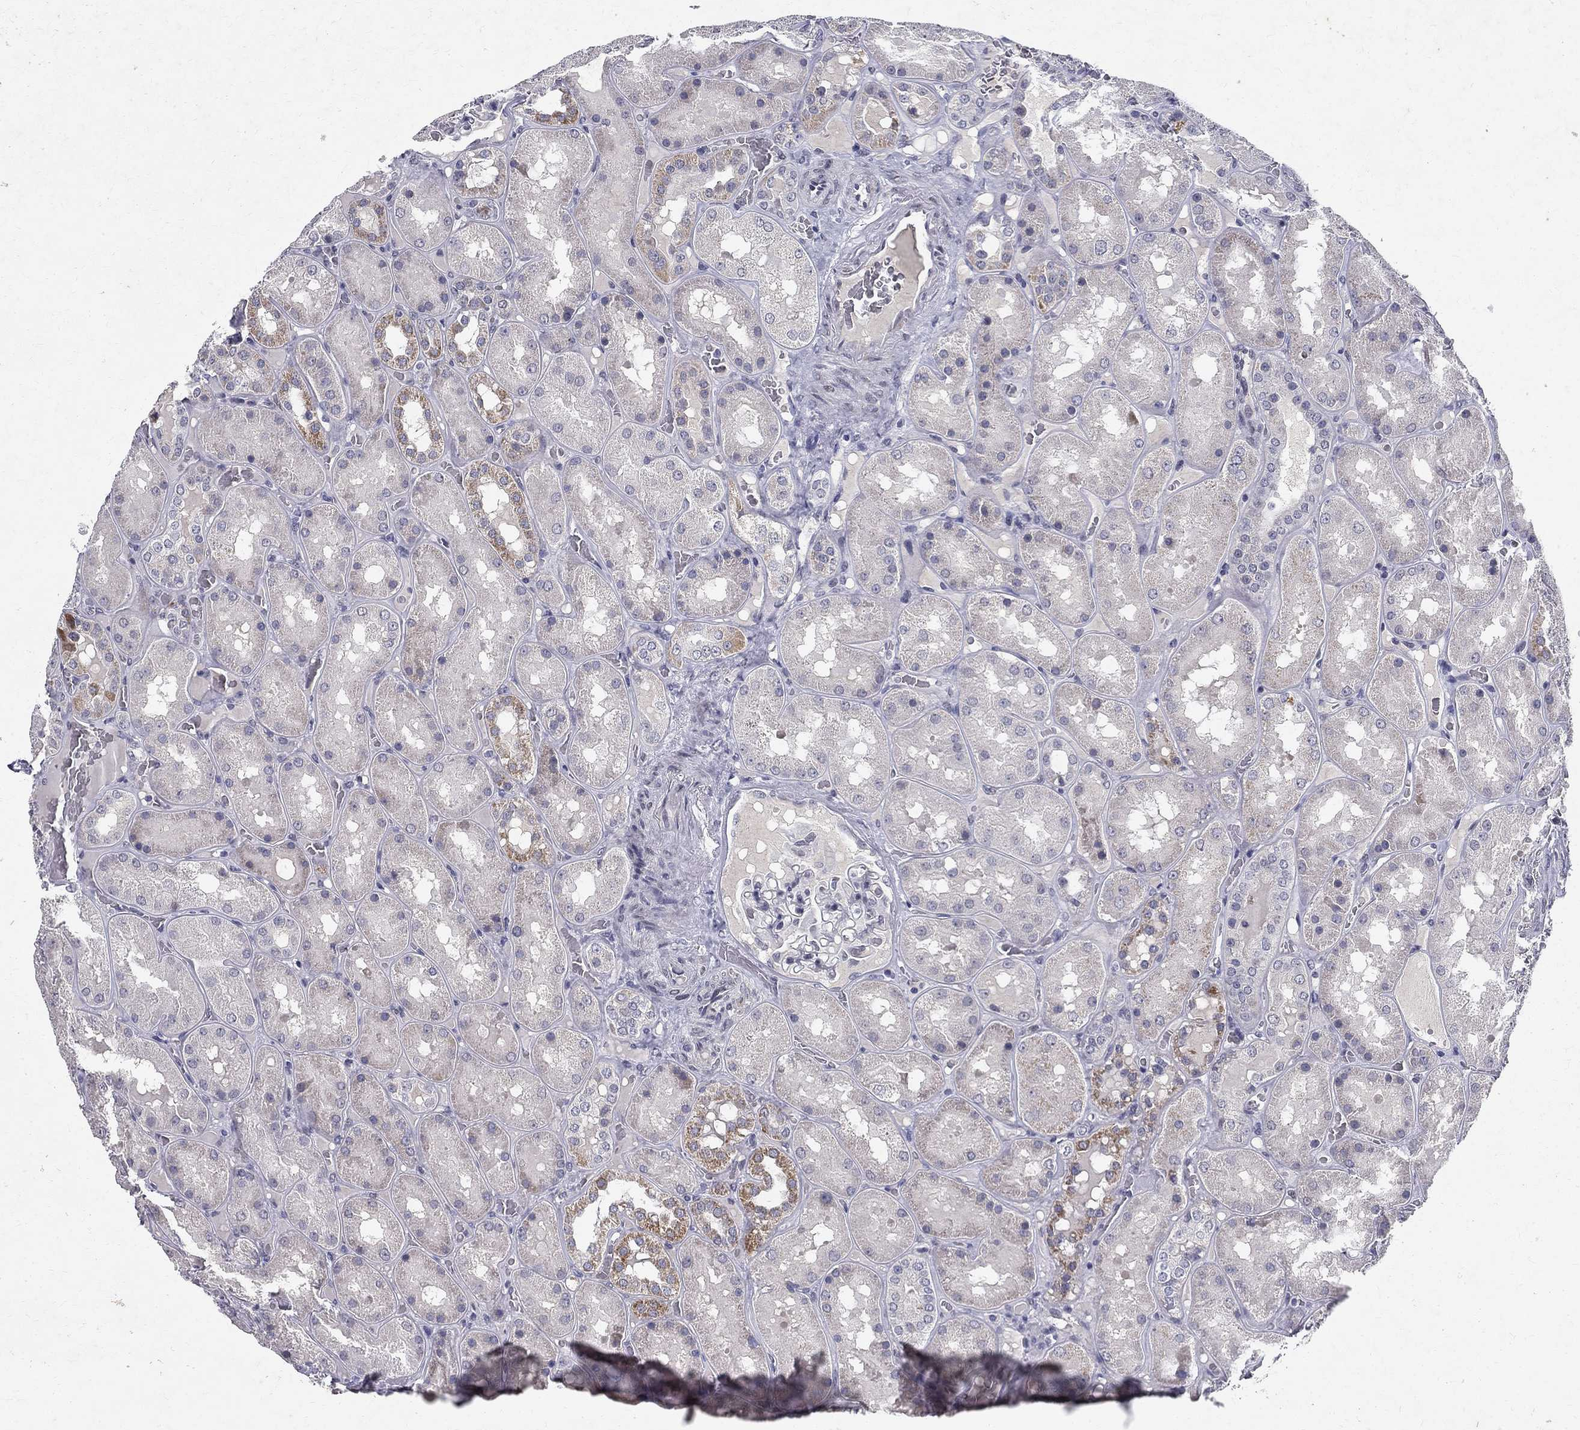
{"staining": {"intensity": "negative", "quantity": "none", "location": "none"}, "tissue": "kidney", "cell_type": "Cells in glomeruli", "image_type": "normal", "snomed": [{"axis": "morphology", "description": "Normal tissue, NOS"}, {"axis": "topography", "description": "Kidney"}], "caption": "This micrograph is of normal kidney stained with immunohistochemistry to label a protein in brown with the nuclei are counter-stained blue. There is no positivity in cells in glomeruli.", "gene": "RBFOX1", "patient": {"sex": "male", "age": 73}}